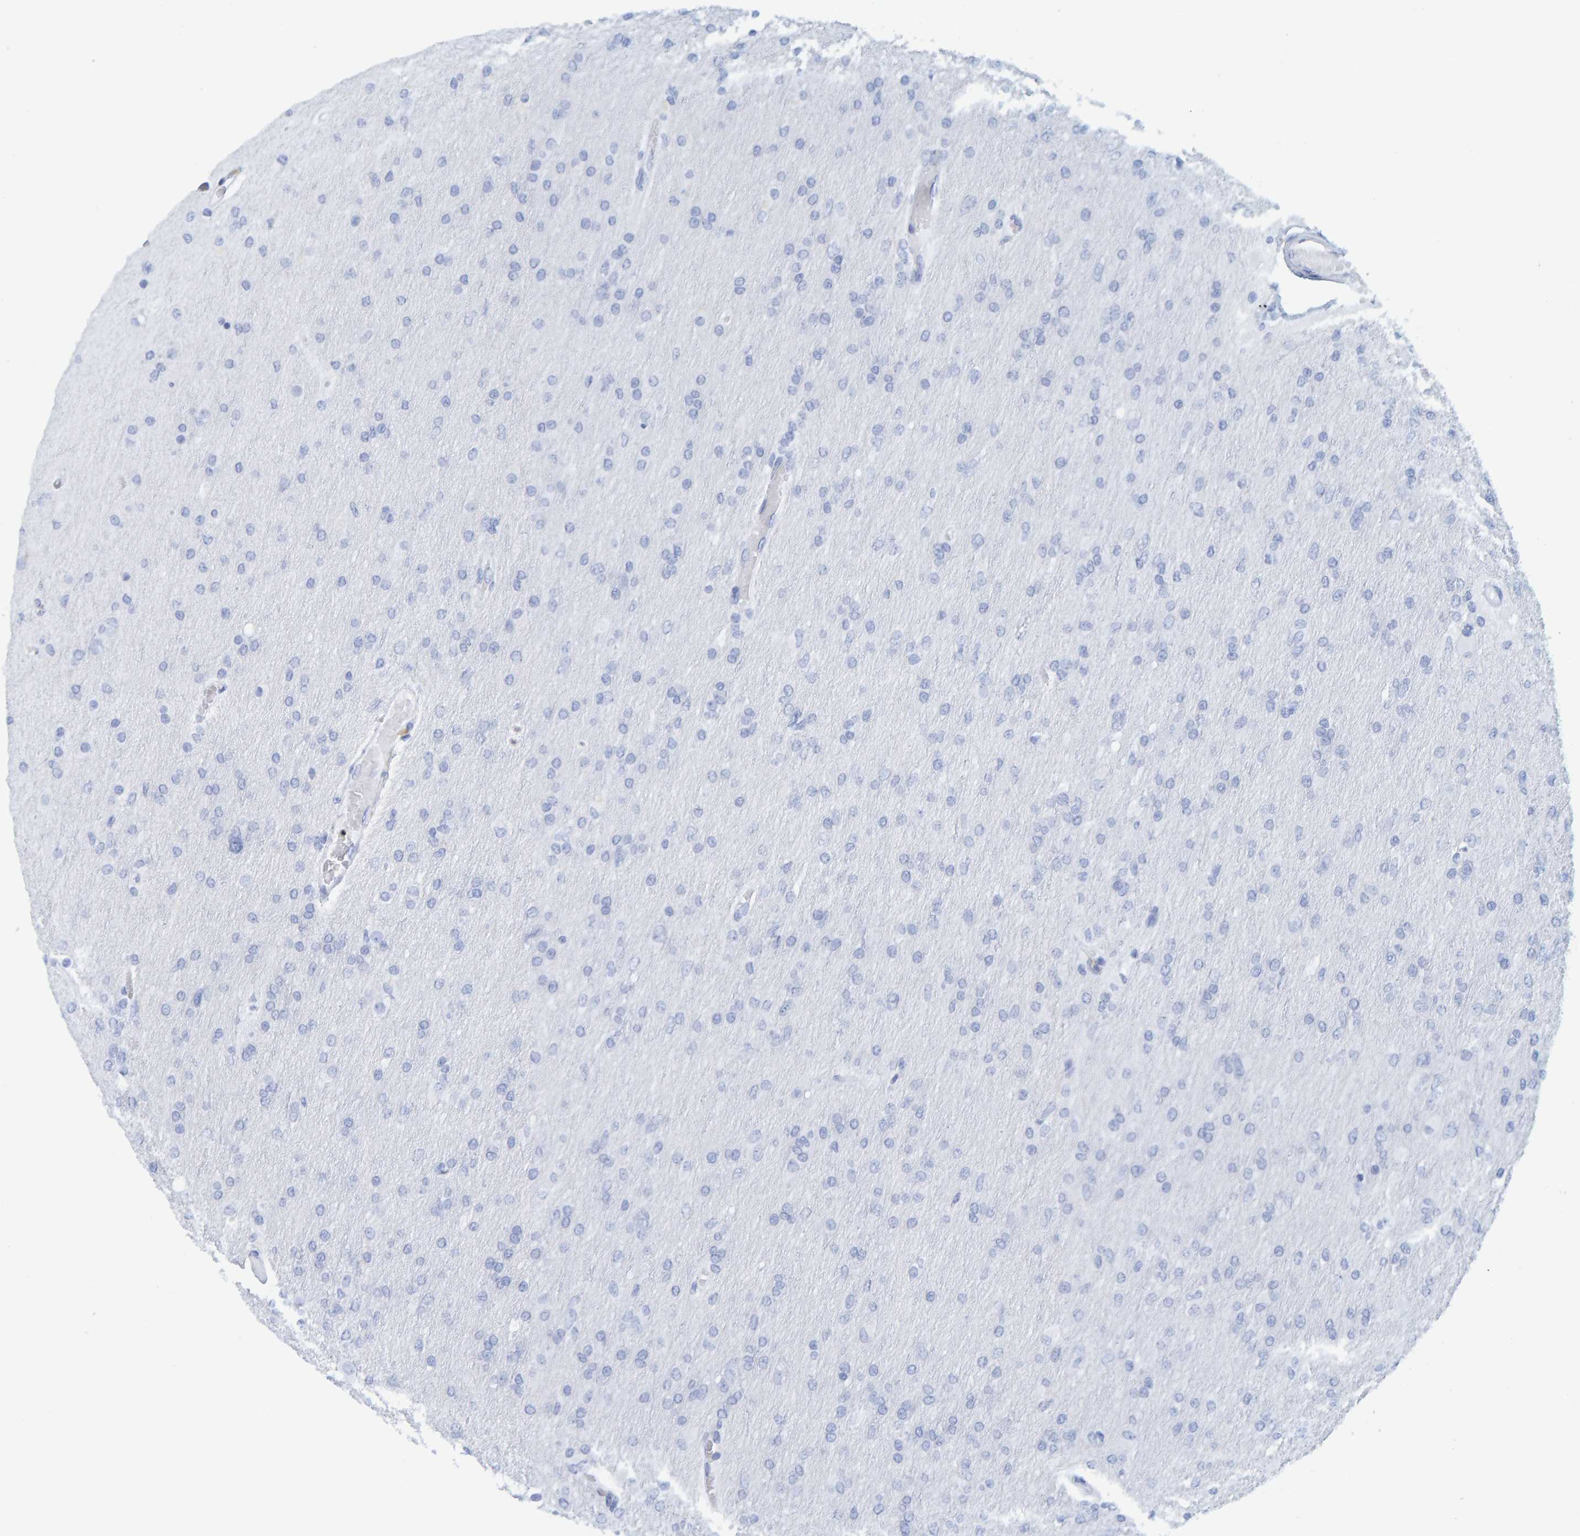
{"staining": {"intensity": "negative", "quantity": "none", "location": "none"}, "tissue": "glioma", "cell_type": "Tumor cells", "image_type": "cancer", "snomed": [{"axis": "morphology", "description": "Glioma, malignant, High grade"}, {"axis": "topography", "description": "Cerebral cortex"}], "caption": "The photomicrograph reveals no significant expression in tumor cells of malignant glioma (high-grade).", "gene": "SFTPC", "patient": {"sex": "female", "age": 36}}